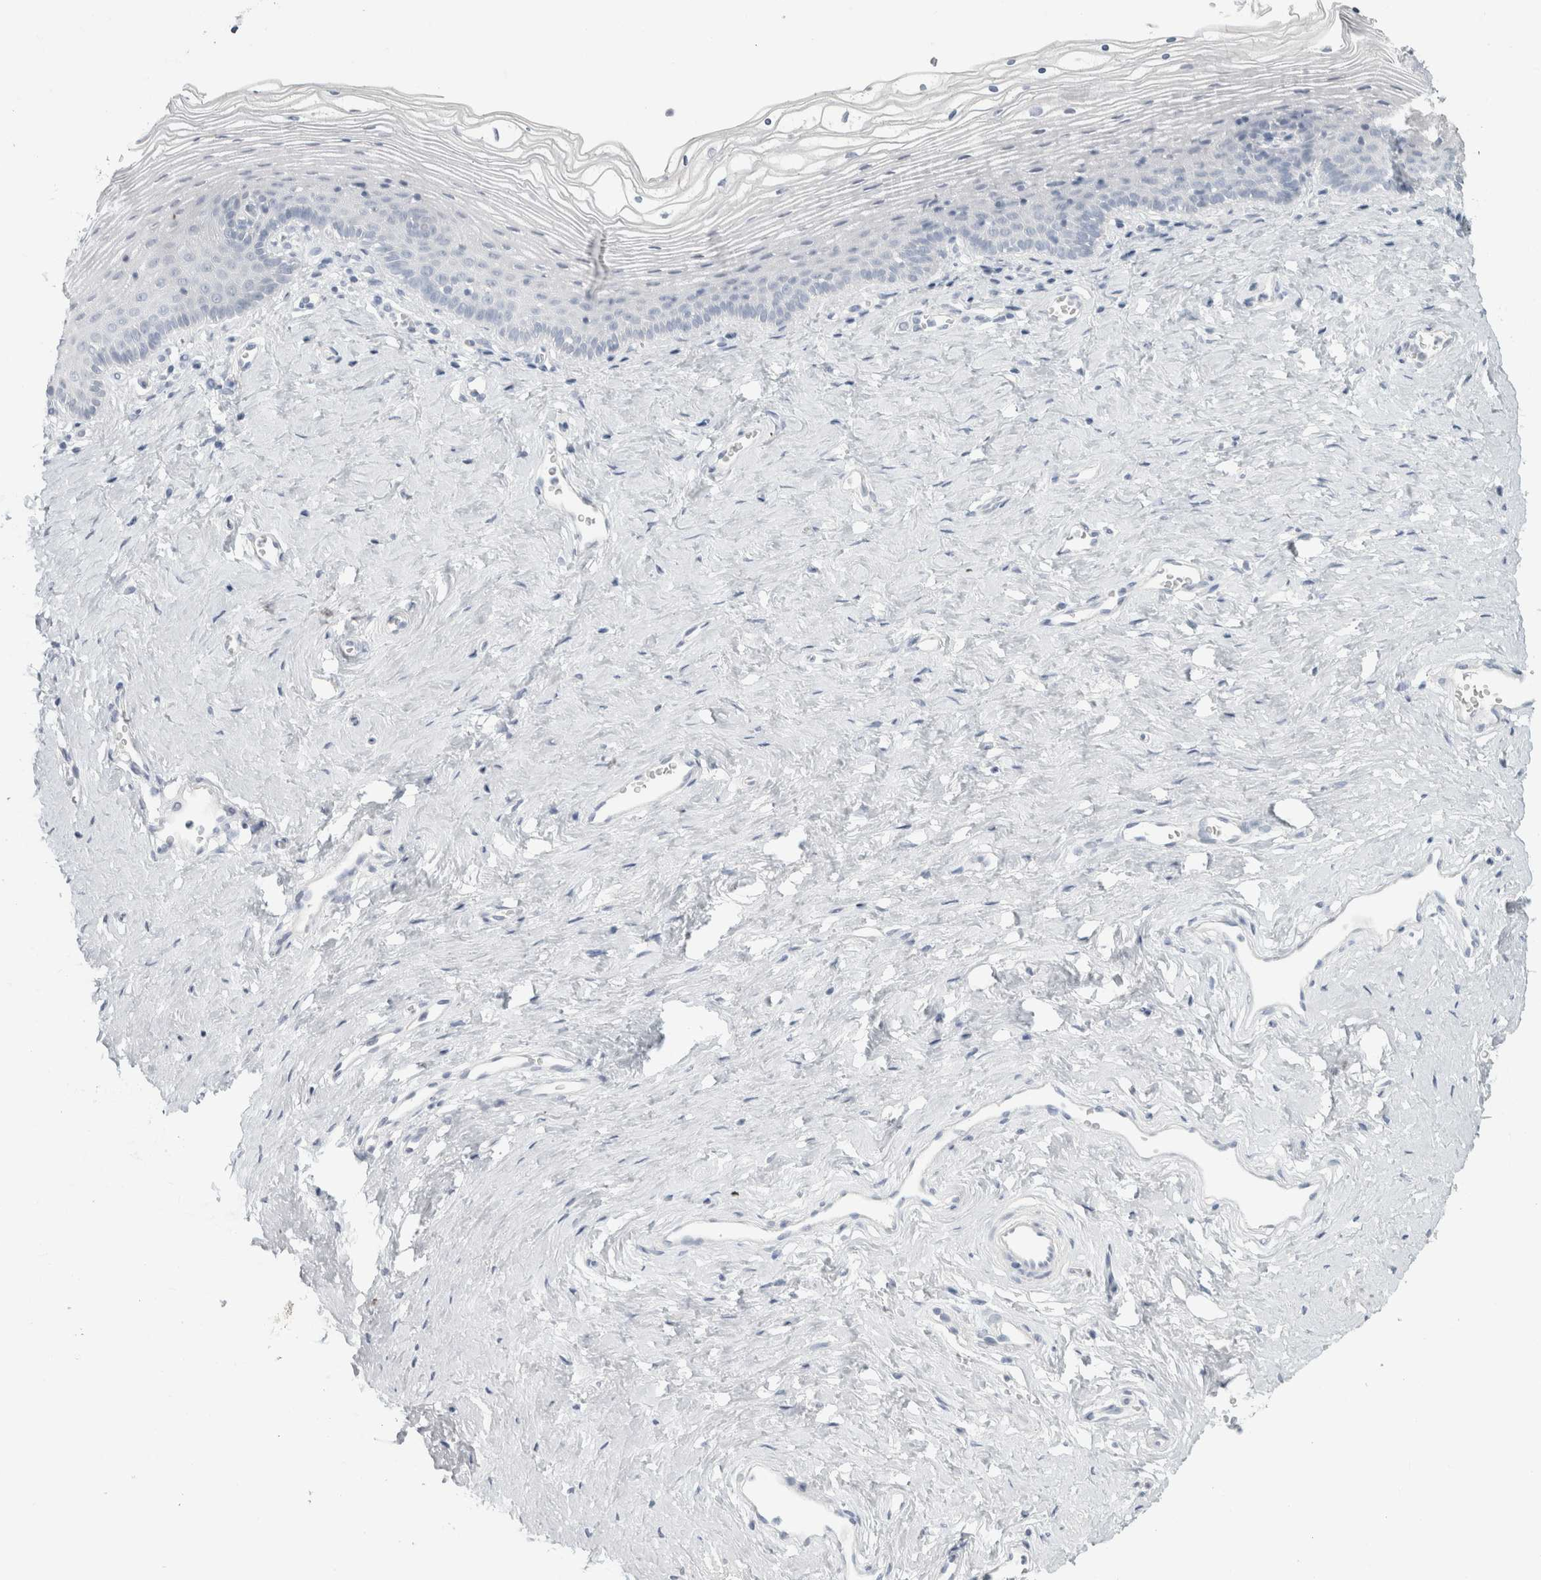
{"staining": {"intensity": "negative", "quantity": "none", "location": "none"}, "tissue": "vagina", "cell_type": "Squamous epithelial cells", "image_type": "normal", "snomed": [{"axis": "morphology", "description": "Normal tissue, NOS"}, {"axis": "topography", "description": "Vagina"}], "caption": "Vagina was stained to show a protein in brown. There is no significant staining in squamous epithelial cells. Nuclei are stained in blue.", "gene": "SLC6A1", "patient": {"sex": "female", "age": 32}}